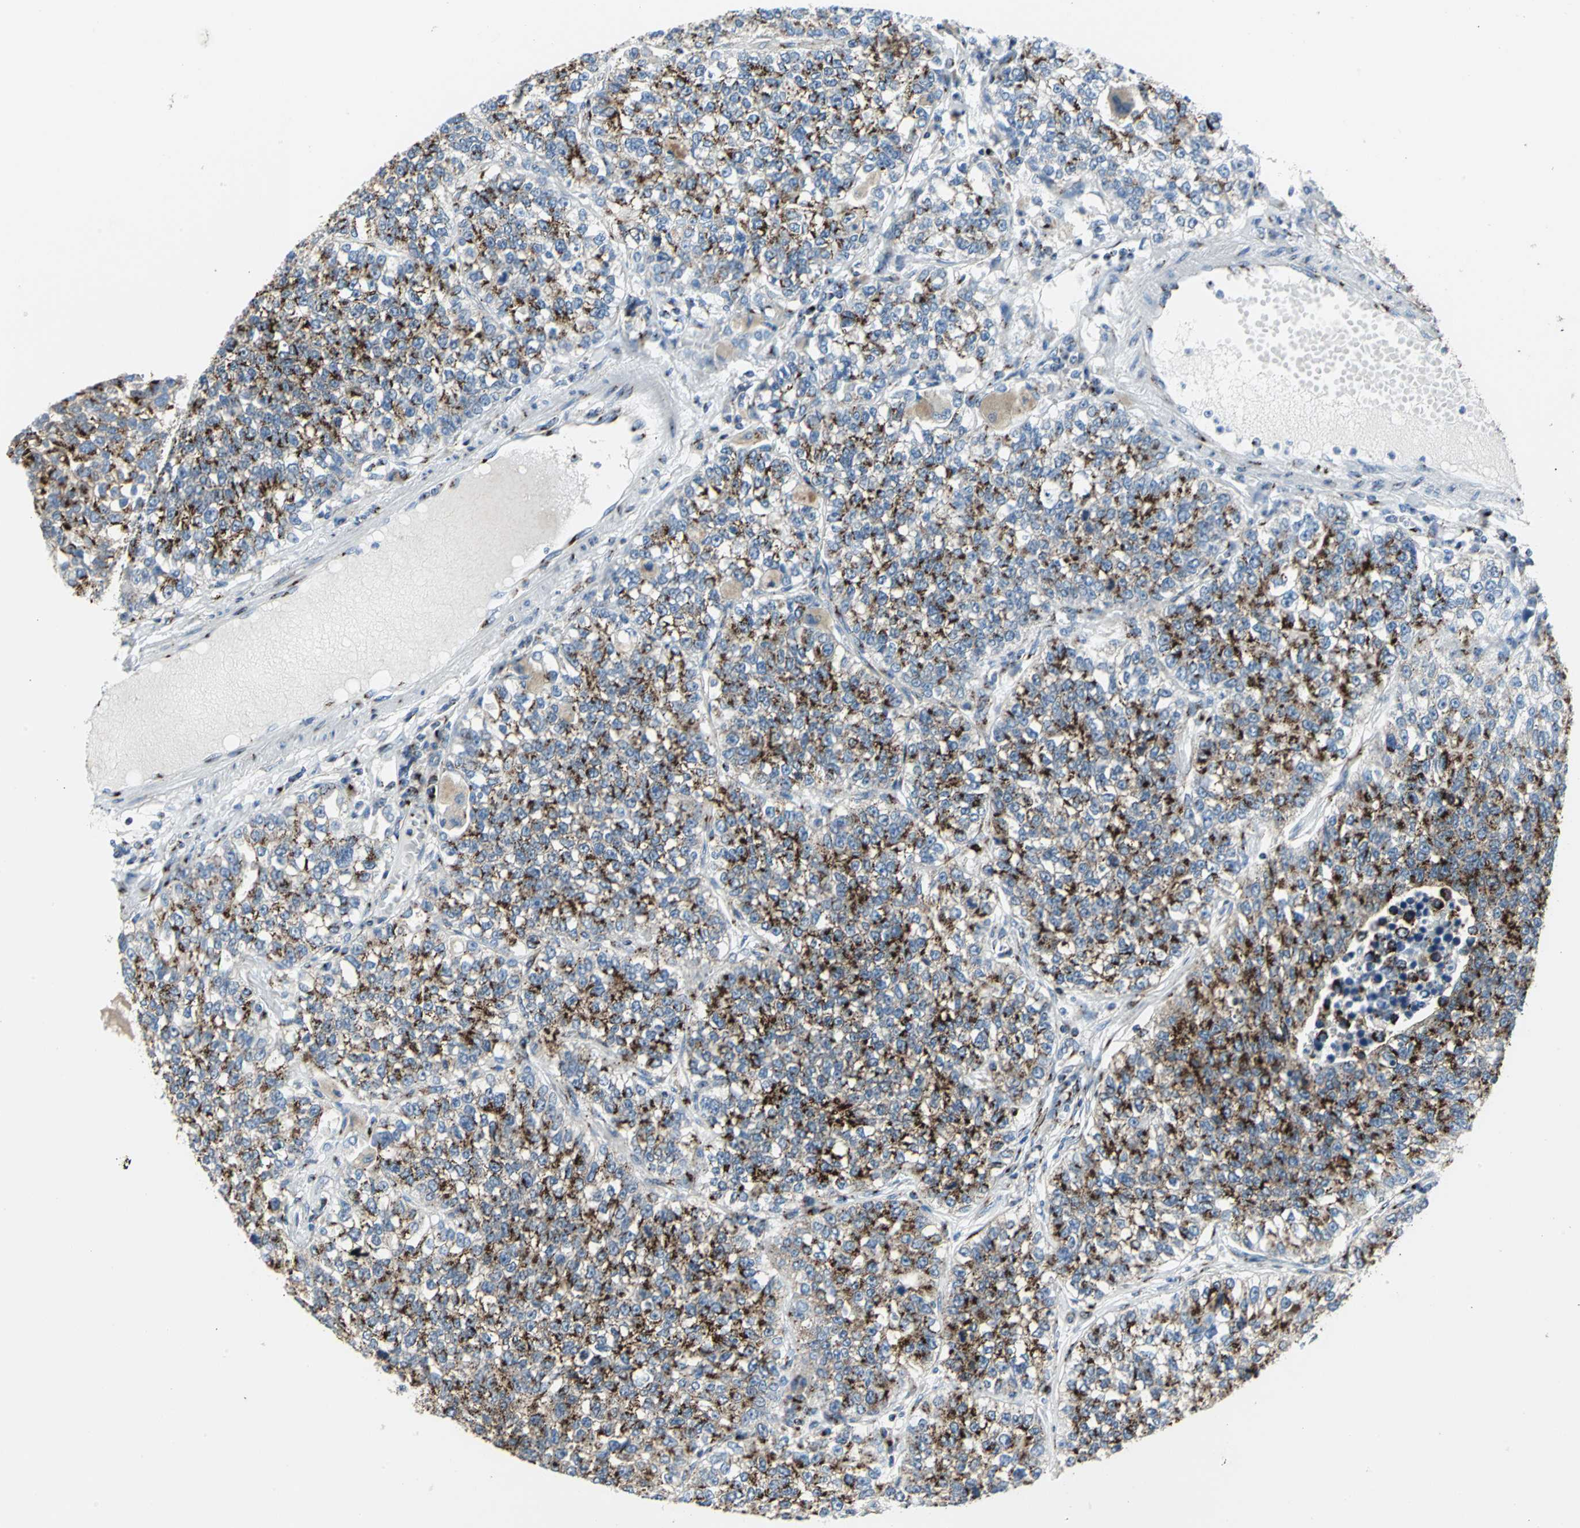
{"staining": {"intensity": "strong", "quantity": "25%-75%", "location": "cytoplasmic/membranous"}, "tissue": "lung cancer", "cell_type": "Tumor cells", "image_type": "cancer", "snomed": [{"axis": "morphology", "description": "Adenocarcinoma, NOS"}, {"axis": "topography", "description": "Lung"}], "caption": "Tumor cells exhibit high levels of strong cytoplasmic/membranous staining in about 25%-75% of cells in lung cancer (adenocarcinoma).", "gene": "GPR3", "patient": {"sex": "male", "age": 49}}